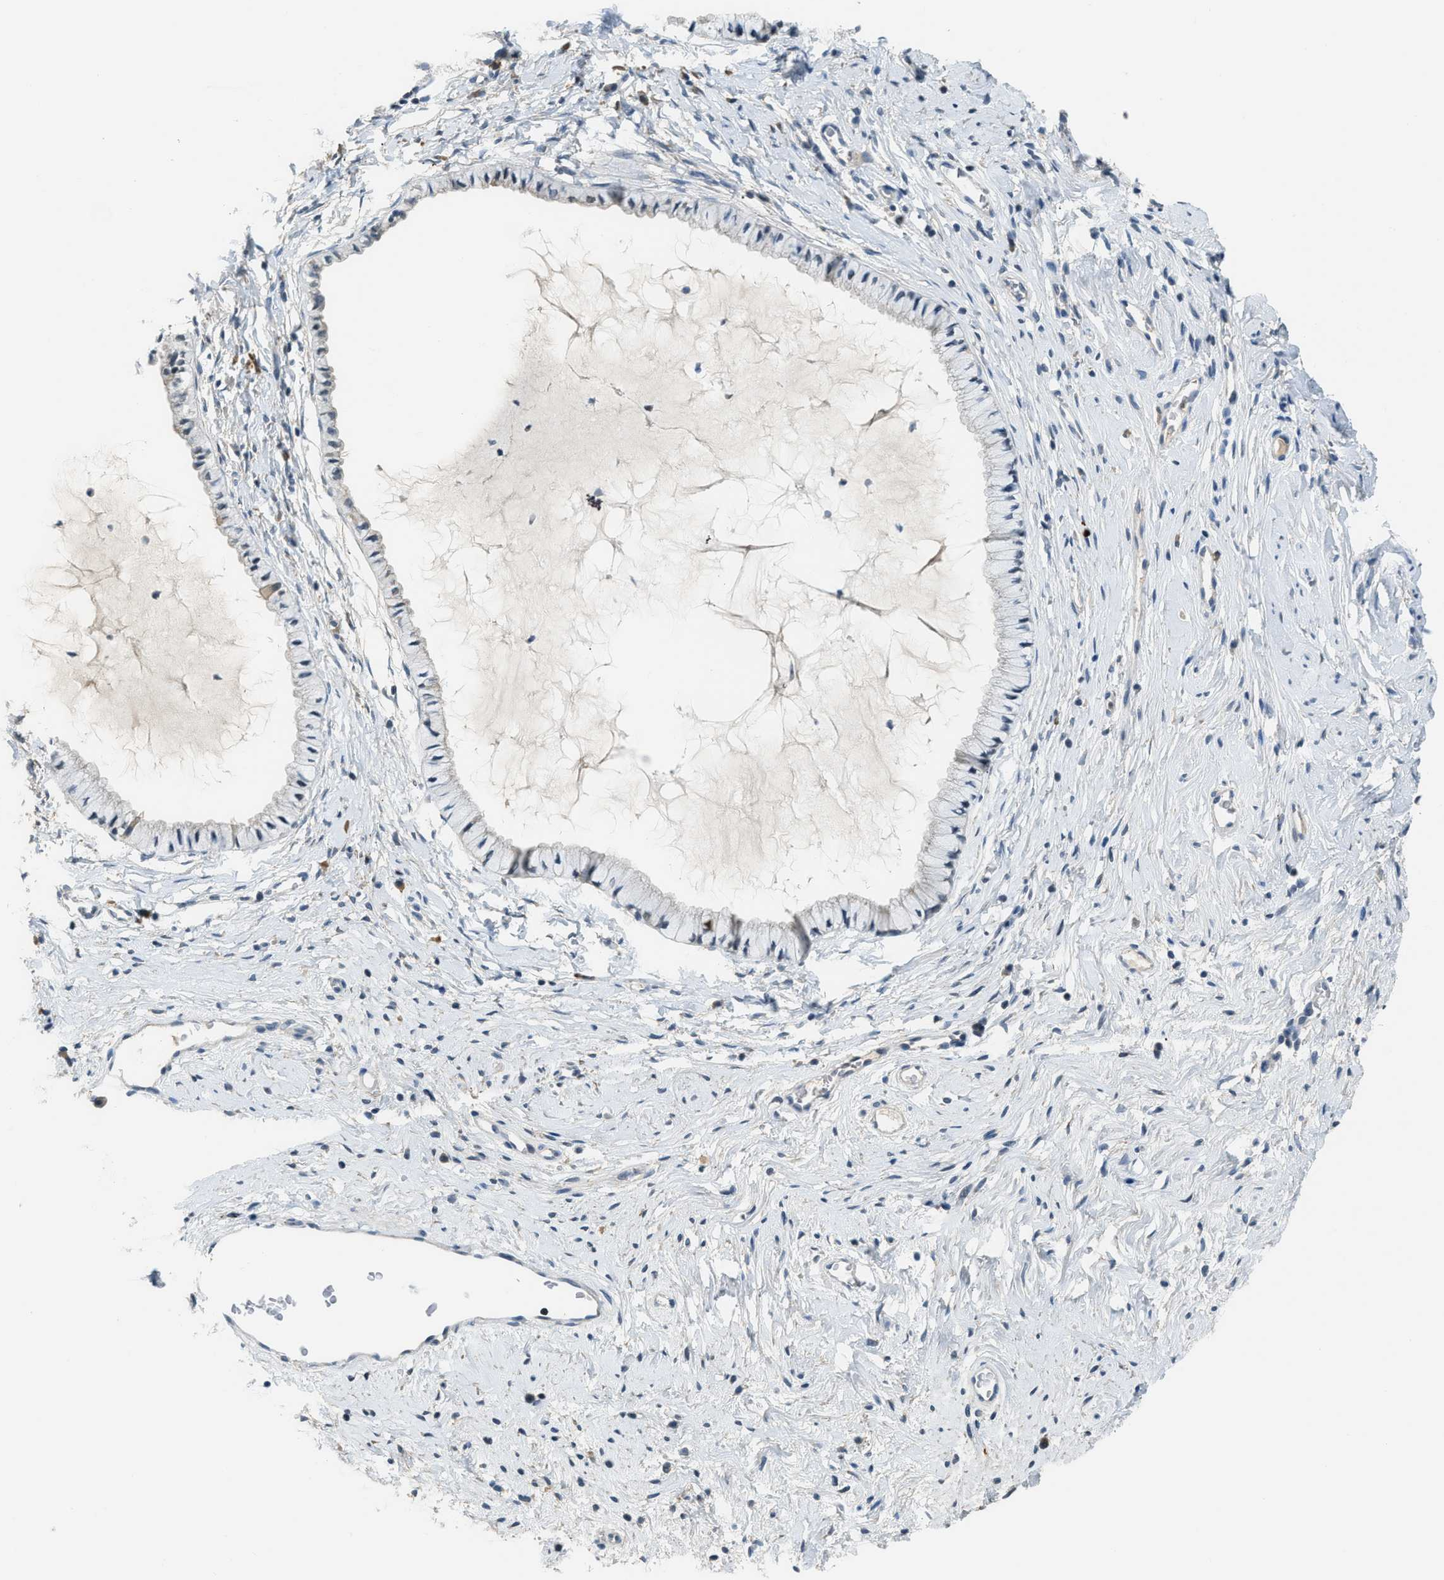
{"staining": {"intensity": "negative", "quantity": "none", "location": "none"}, "tissue": "cervix", "cell_type": "Glandular cells", "image_type": "normal", "snomed": [{"axis": "morphology", "description": "Normal tissue, NOS"}, {"axis": "topography", "description": "Cervix"}], "caption": "The immunohistochemistry micrograph has no significant positivity in glandular cells of cervix. (Brightfield microscopy of DAB immunohistochemistry at high magnification).", "gene": "TMEM154", "patient": {"sex": "female", "age": 77}}